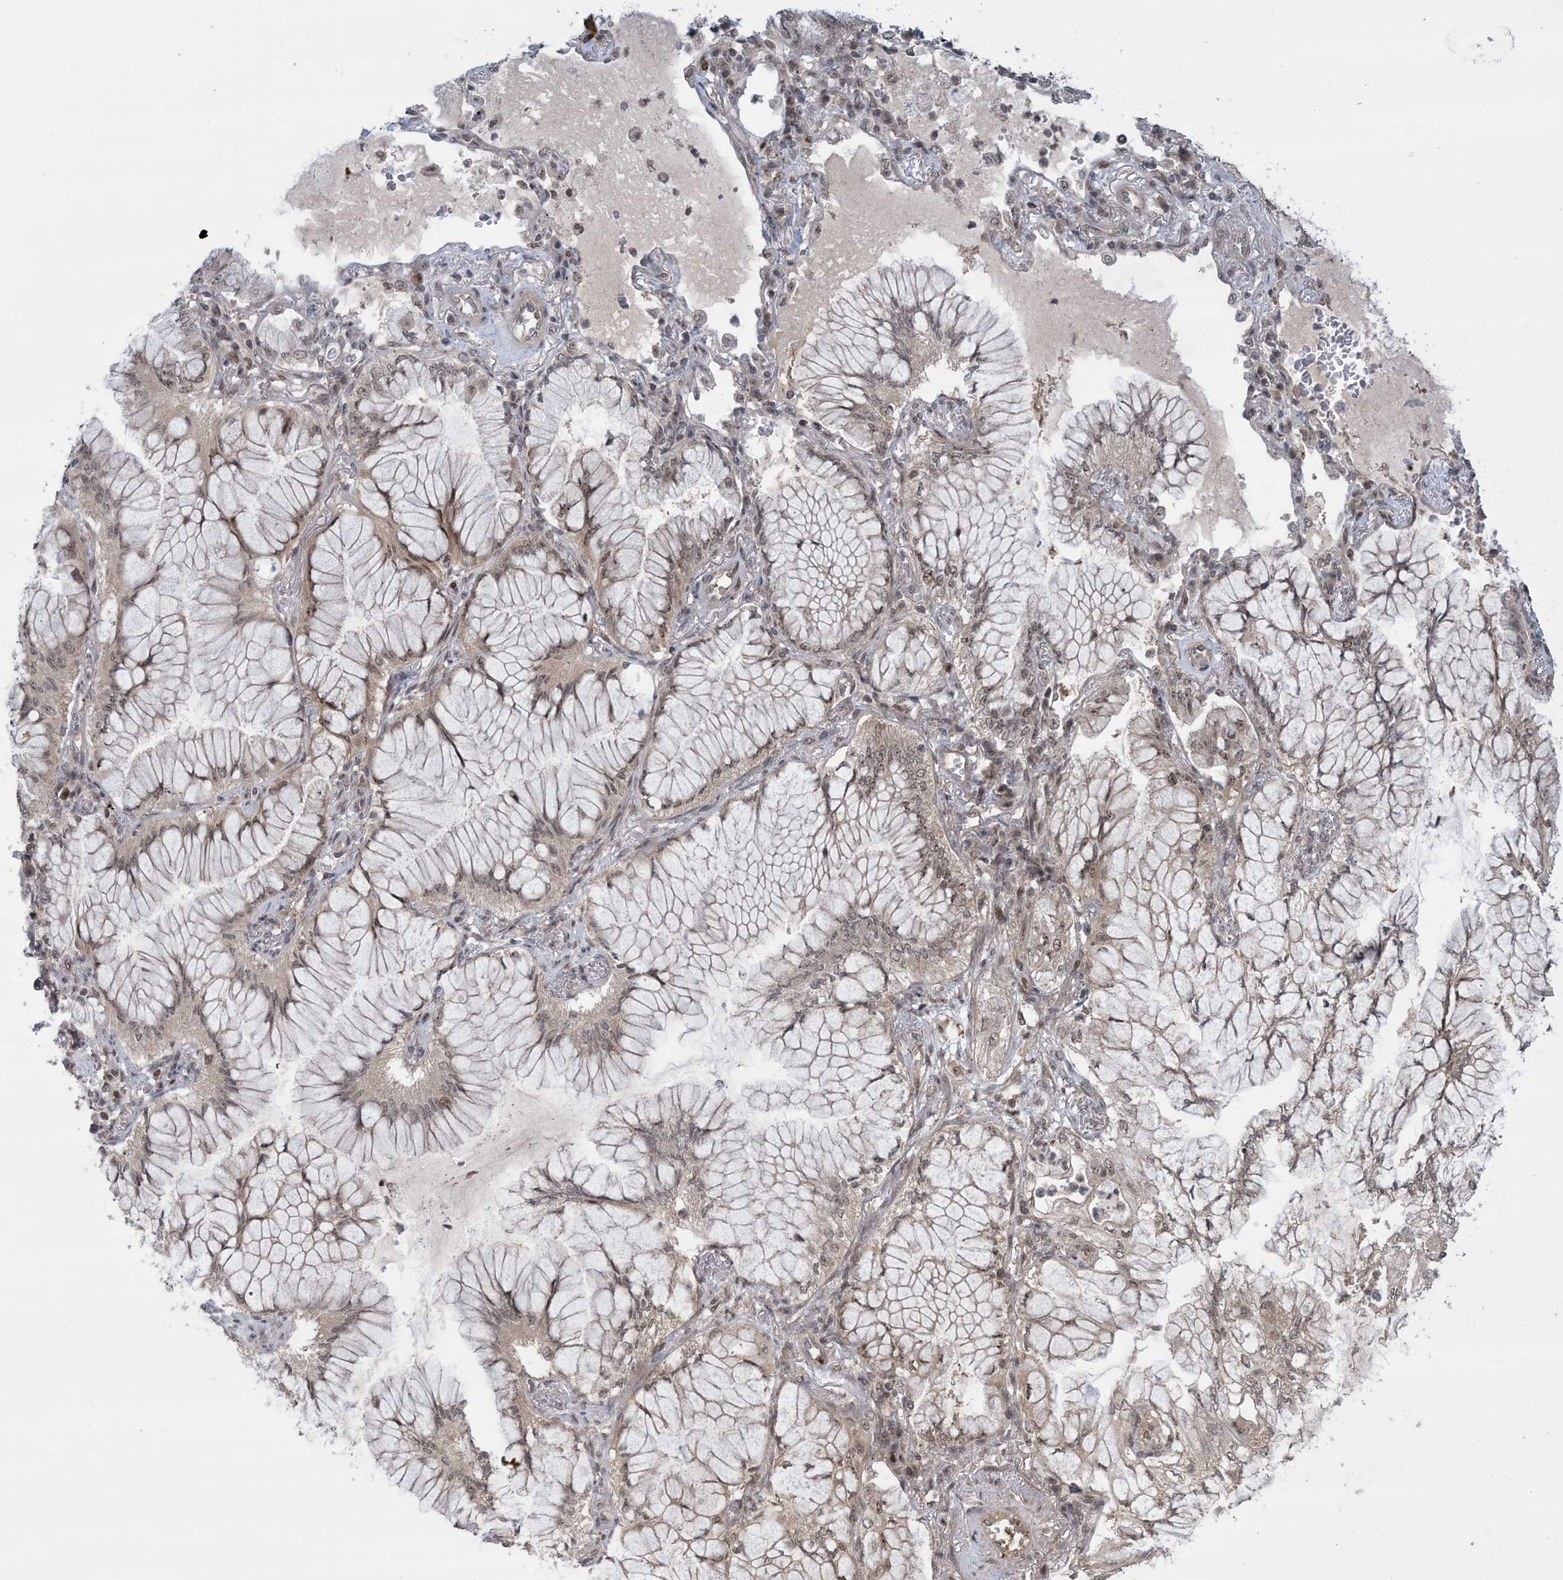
{"staining": {"intensity": "weak", "quantity": ">75%", "location": "cytoplasmic/membranous,nuclear"}, "tissue": "lung cancer", "cell_type": "Tumor cells", "image_type": "cancer", "snomed": [{"axis": "morphology", "description": "Adenocarcinoma, NOS"}, {"axis": "topography", "description": "Lung"}], "caption": "Immunohistochemical staining of human lung cancer (adenocarcinoma) displays low levels of weak cytoplasmic/membranous and nuclear protein positivity in about >75% of tumor cells. Immunohistochemistry (ihc) stains the protein of interest in brown and the nuclei are stained blue.", "gene": "ZNF710", "patient": {"sex": "female", "age": 70}}